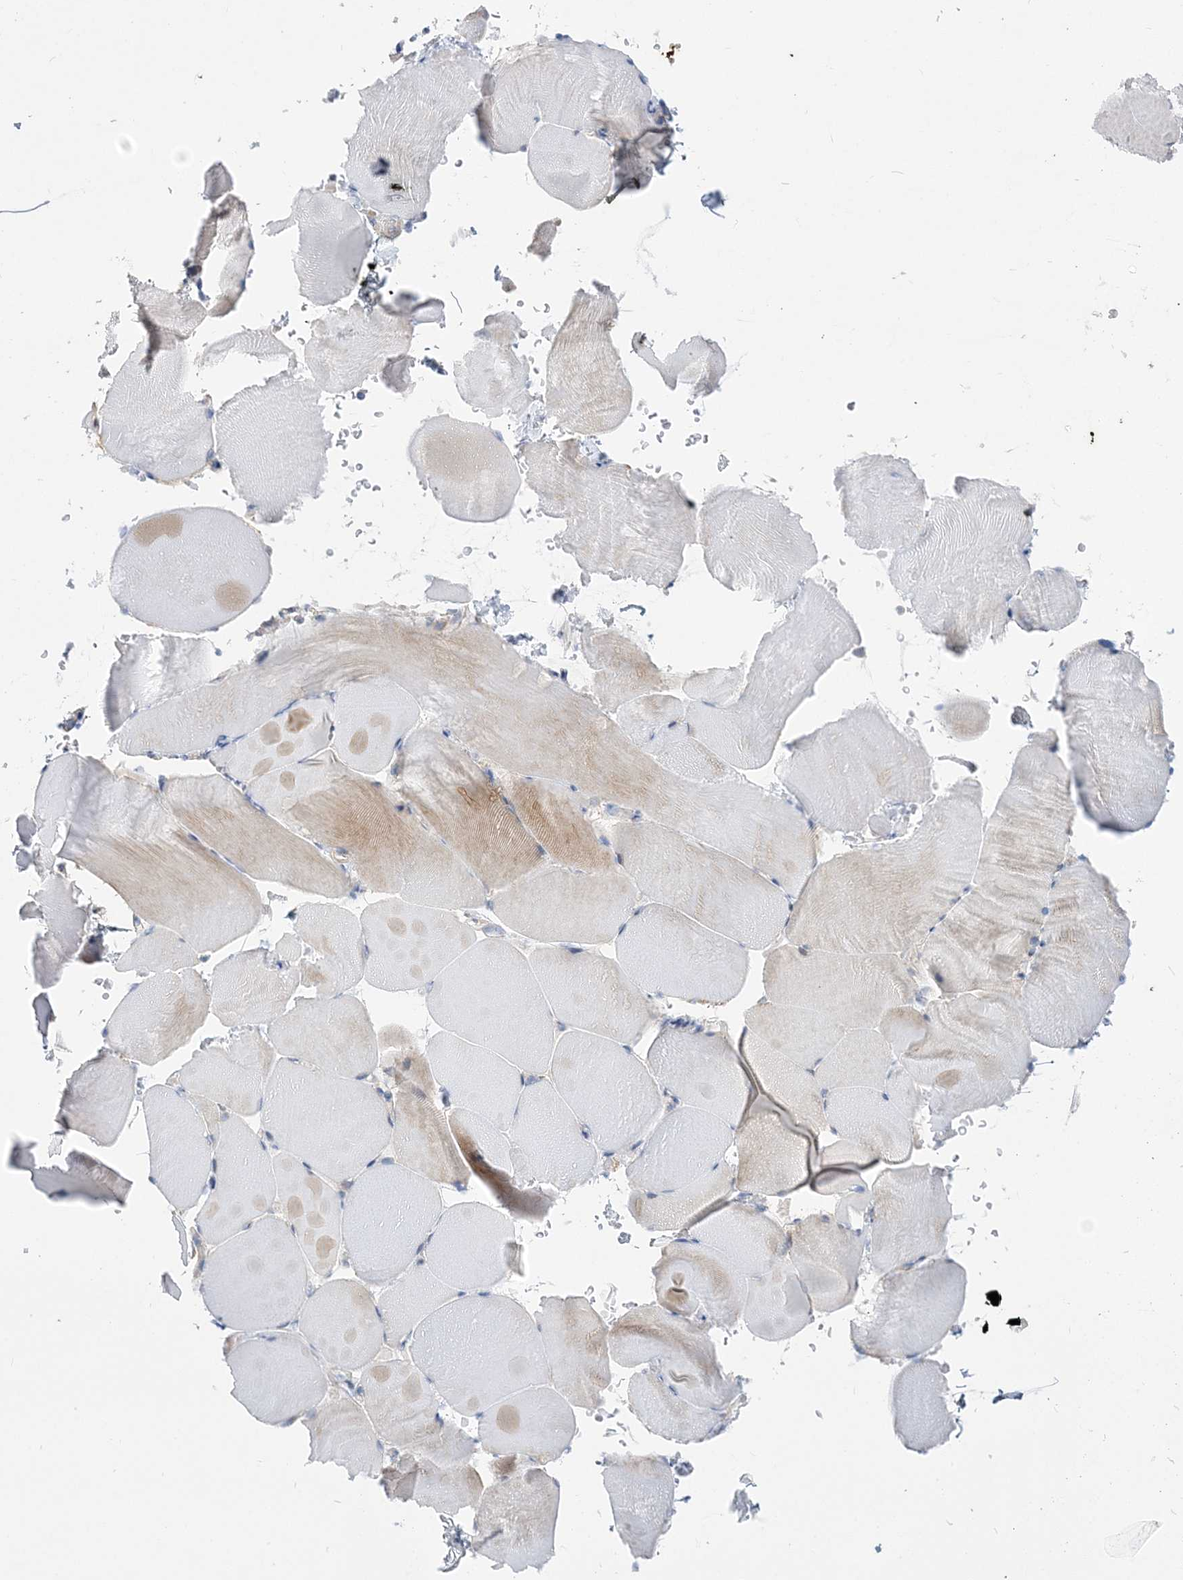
{"staining": {"intensity": "negative", "quantity": "none", "location": "none"}, "tissue": "skeletal muscle", "cell_type": "Myocytes", "image_type": "normal", "snomed": [{"axis": "morphology", "description": "Normal tissue, NOS"}, {"axis": "topography", "description": "Skeletal muscle"}, {"axis": "topography", "description": "Parathyroid gland"}], "caption": "High magnification brightfield microscopy of unremarkable skeletal muscle stained with DAB (brown) and counterstained with hematoxylin (blue): myocytes show no significant positivity.", "gene": "ANO1", "patient": {"sex": "female", "age": 37}}